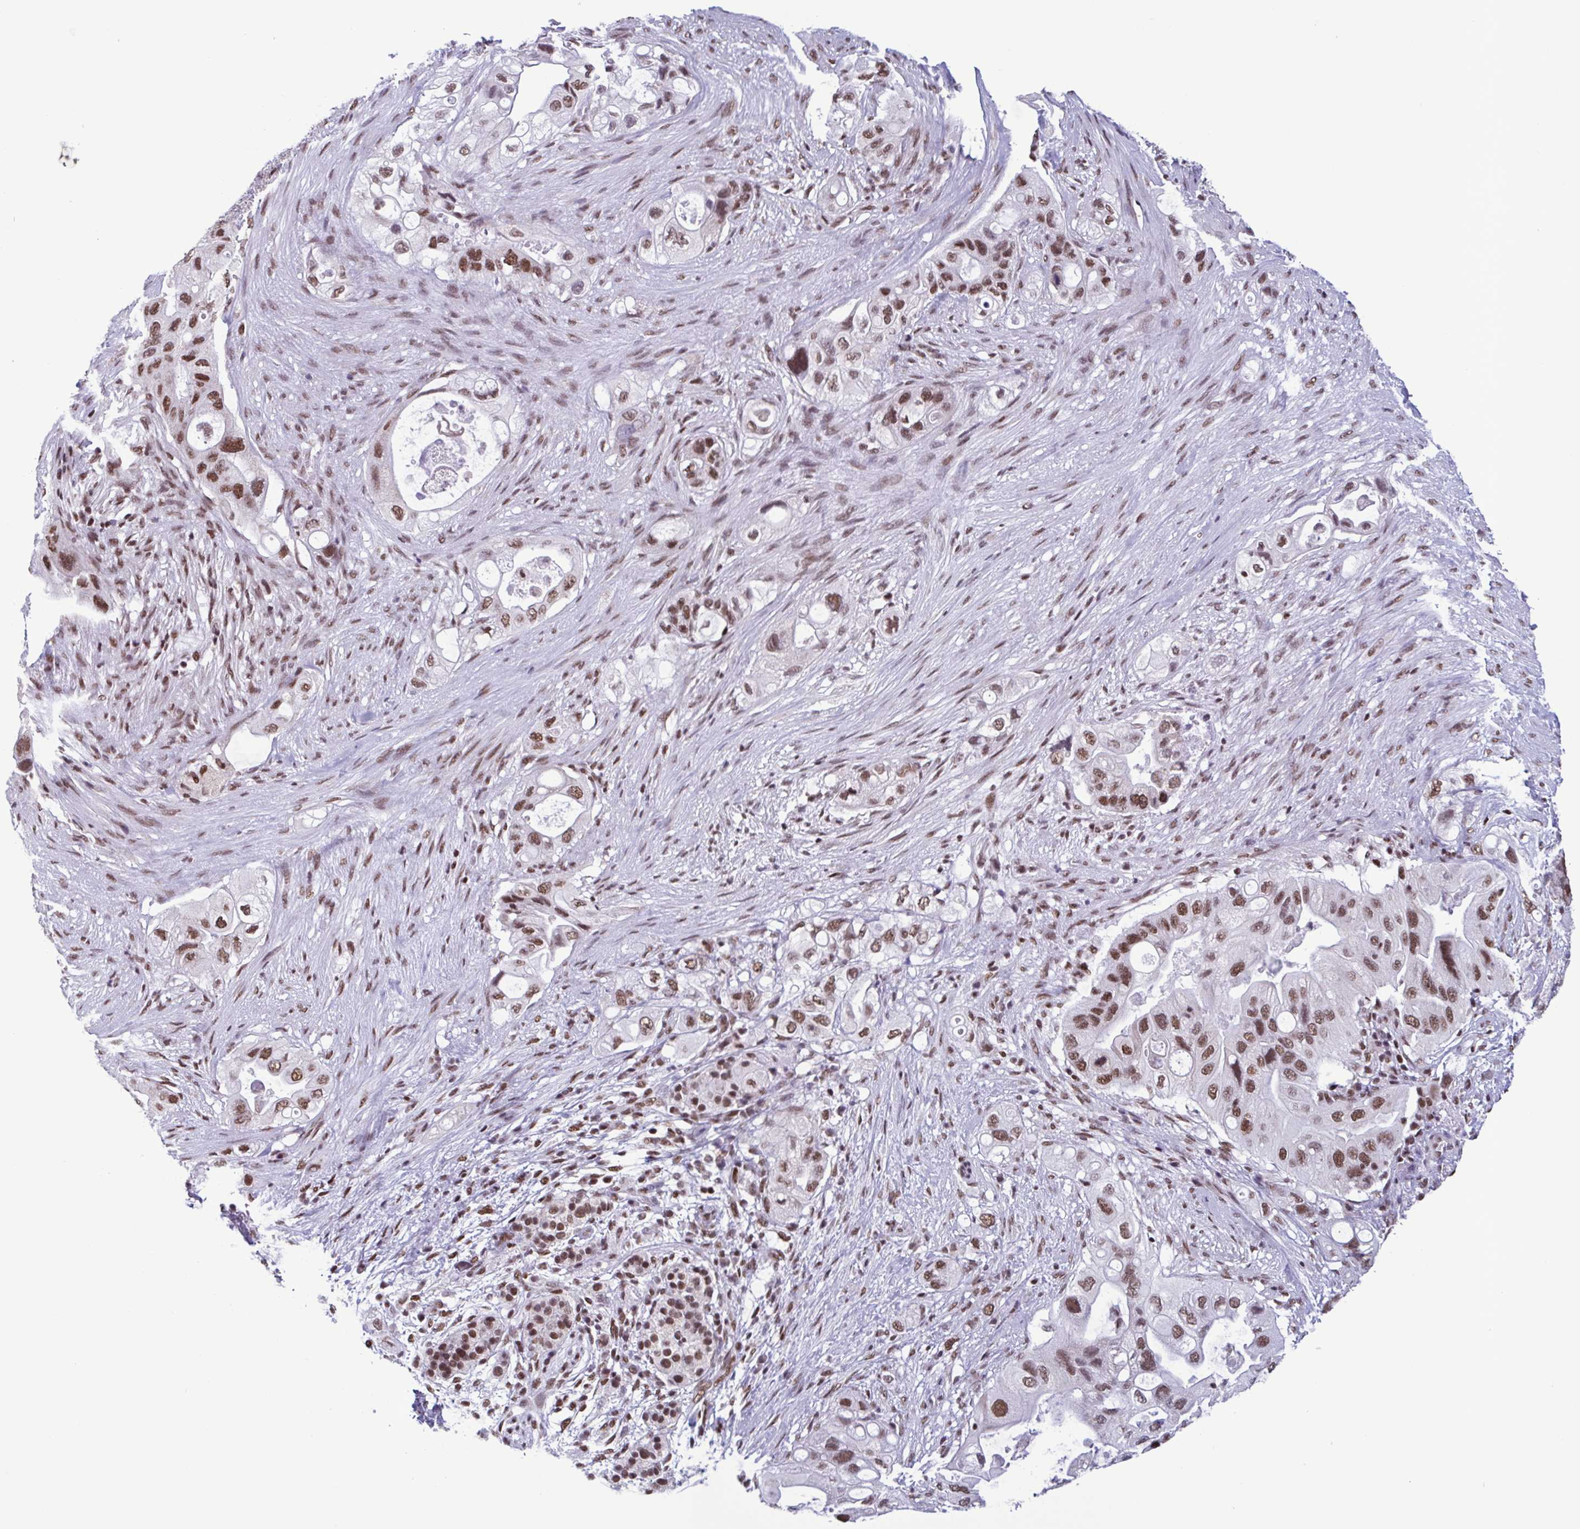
{"staining": {"intensity": "moderate", "quantity": ">75%", "location": "nuclear"}, "tissue": "pancreatic cancer", "cell_type": "Tumor cells", "image_type": "cancer", "snomed": [{"axis": "morphology", "description": "Adenocarcinoma, NOS"}, {"axis": "topography", "description": "Pancreas"}], "caption": "A micrograph of pancreatic adenocarcinoma stained for a protein displays moderate nuclear brown staining in tumor cells.", "gene": "TIMM21", "patient": {"sex": "female", "age": 72}}